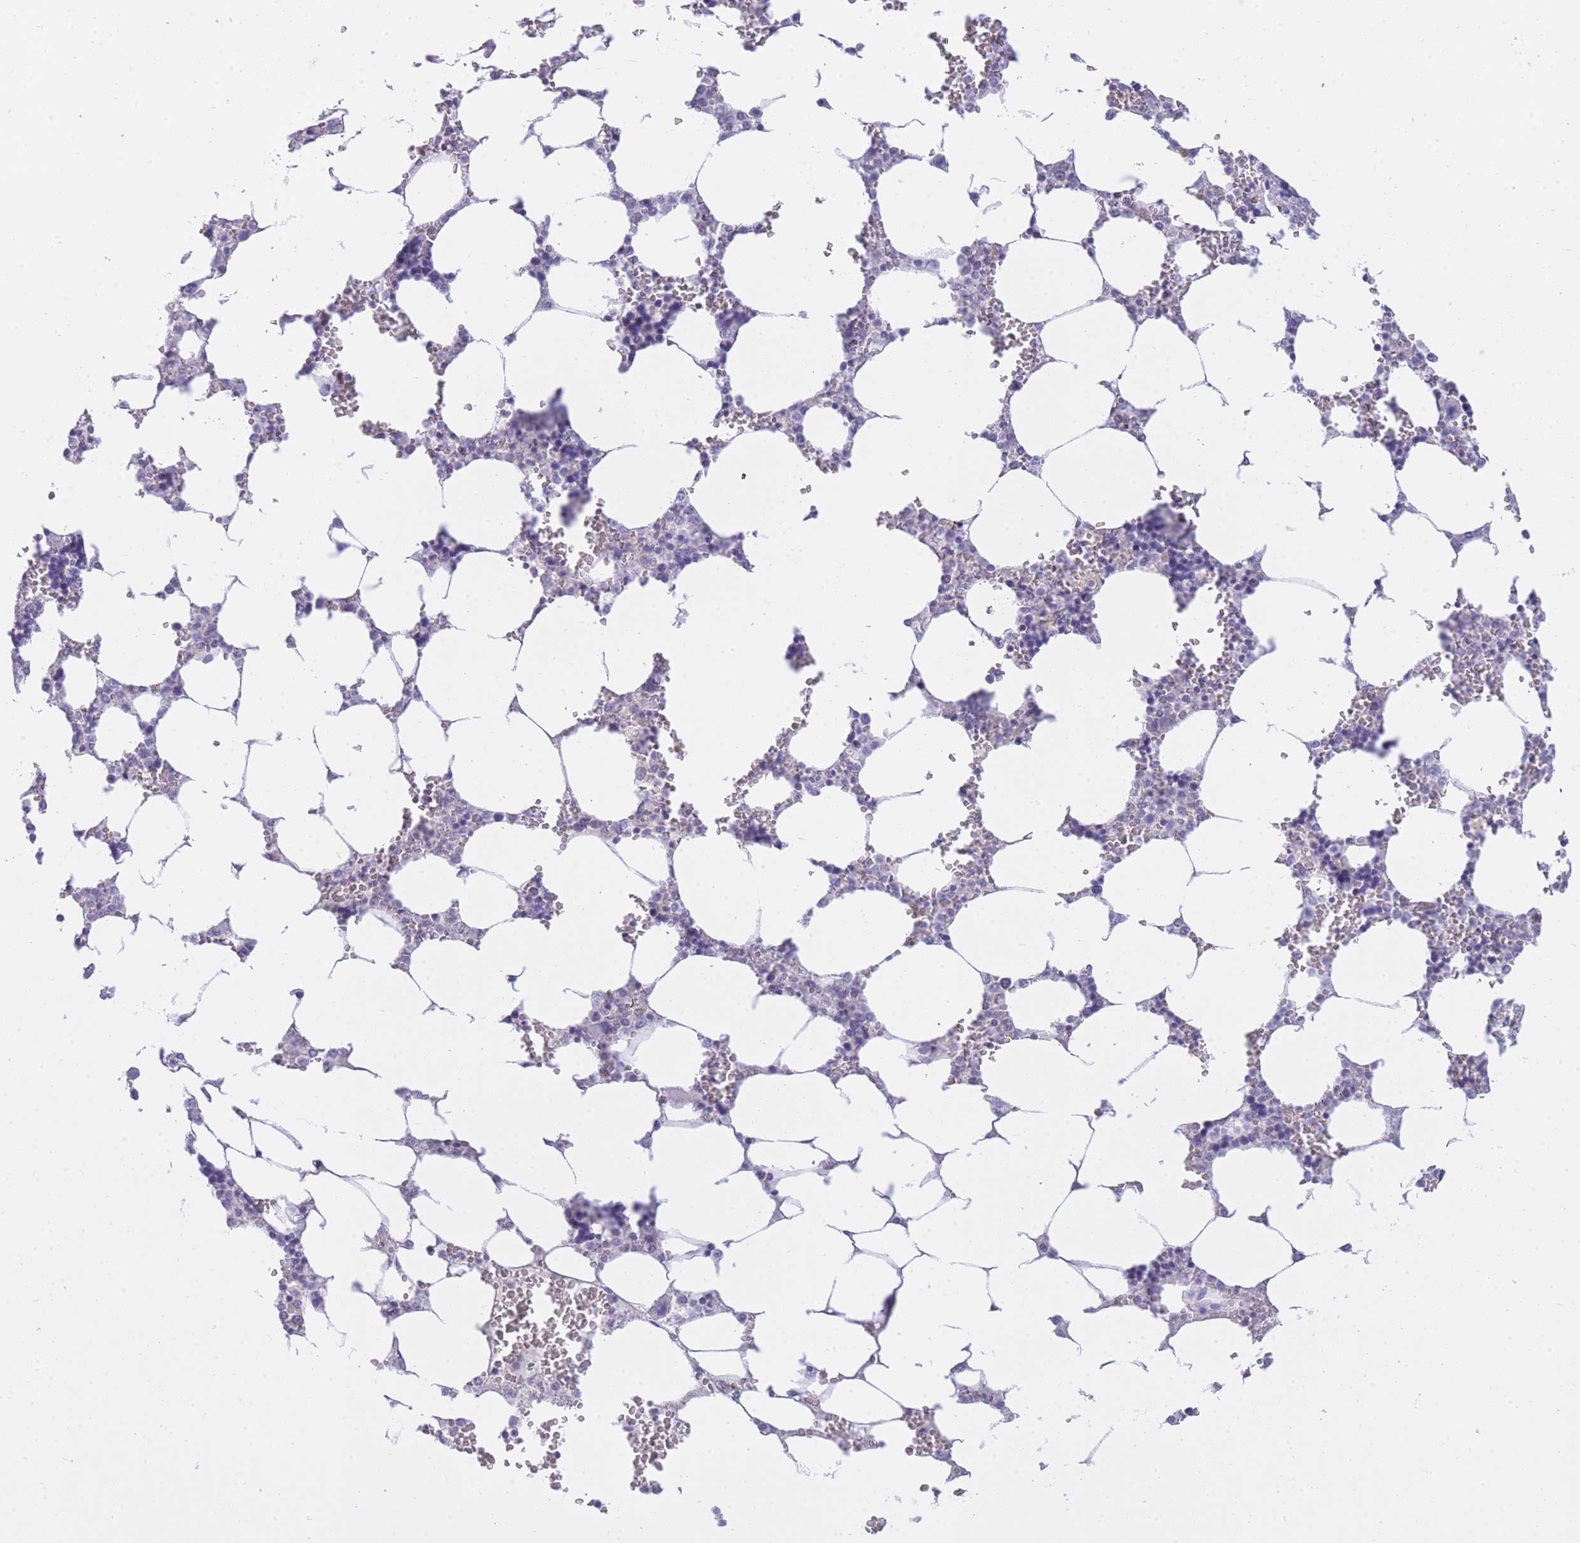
{"staining": {"intensity": "moderate", "quantity": "<25%", "location": "nuclear"}, "tissue": "bone marrow", "cell_type": "Hematopoietic cells", "image_type": "normal", "snomed": [{"axis": "morphology", "description": "Normal tissue, NOS"}, {"axis": "topography", "description": "Bone marrow"}], "caption": "An immunohistochemistry micrograph of unremarkable tissue is shown. Protein staining in brown shows moderate nuclear positivity in bone marrow within hematopoietic cells. (Brightfield microscopy of DAB IHC at high magnification).", "gene": "FRAT2", "patient": {"sex": "male", "age": 64}}